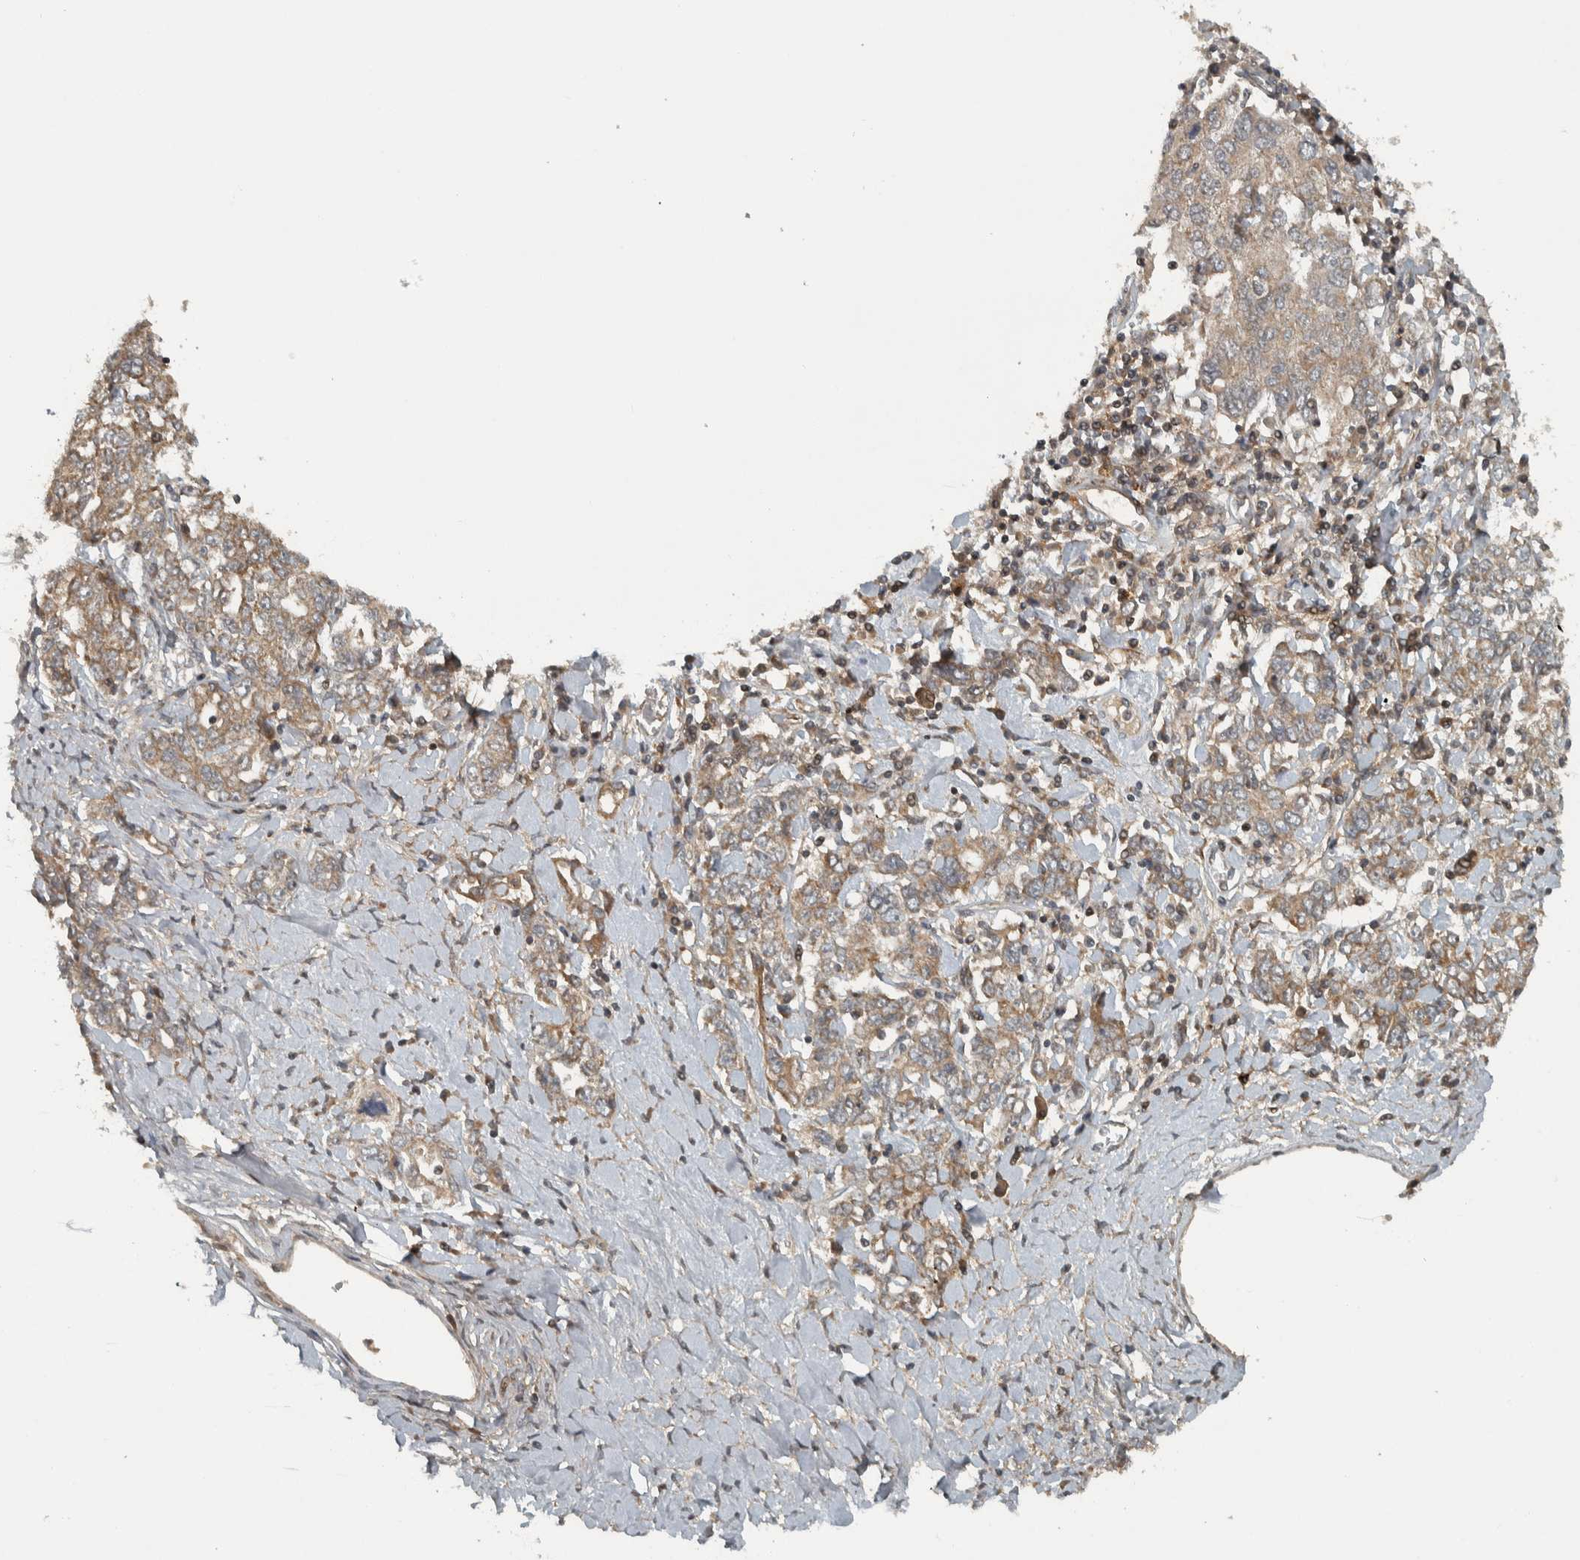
{"staining": {"intensity": "moderate", "quantity": ">75%", "location": "cytoplasmic/membranous"}, "tissue": "ovarian cancer", "cell_type": "Tumor cells", "image_type": "cancer", "snomed": [{"axis": "morphology", "description": "Carcinoma, endometroid"}, {"axis": "topography", "description": "Ovary"}], "caption": "Tumor cells demonstrate medium levels of moderate cytoplasmic/membranous expression in approximately >75% of cells in ovarian endometroid carcinoma. The staining was performed using DAB, with brown indicating positive protein expression. Nuclei are stained blue with hematoxylin.", "gene": "KIFAP3", "patient": {"sex": "female", "age": 62}}